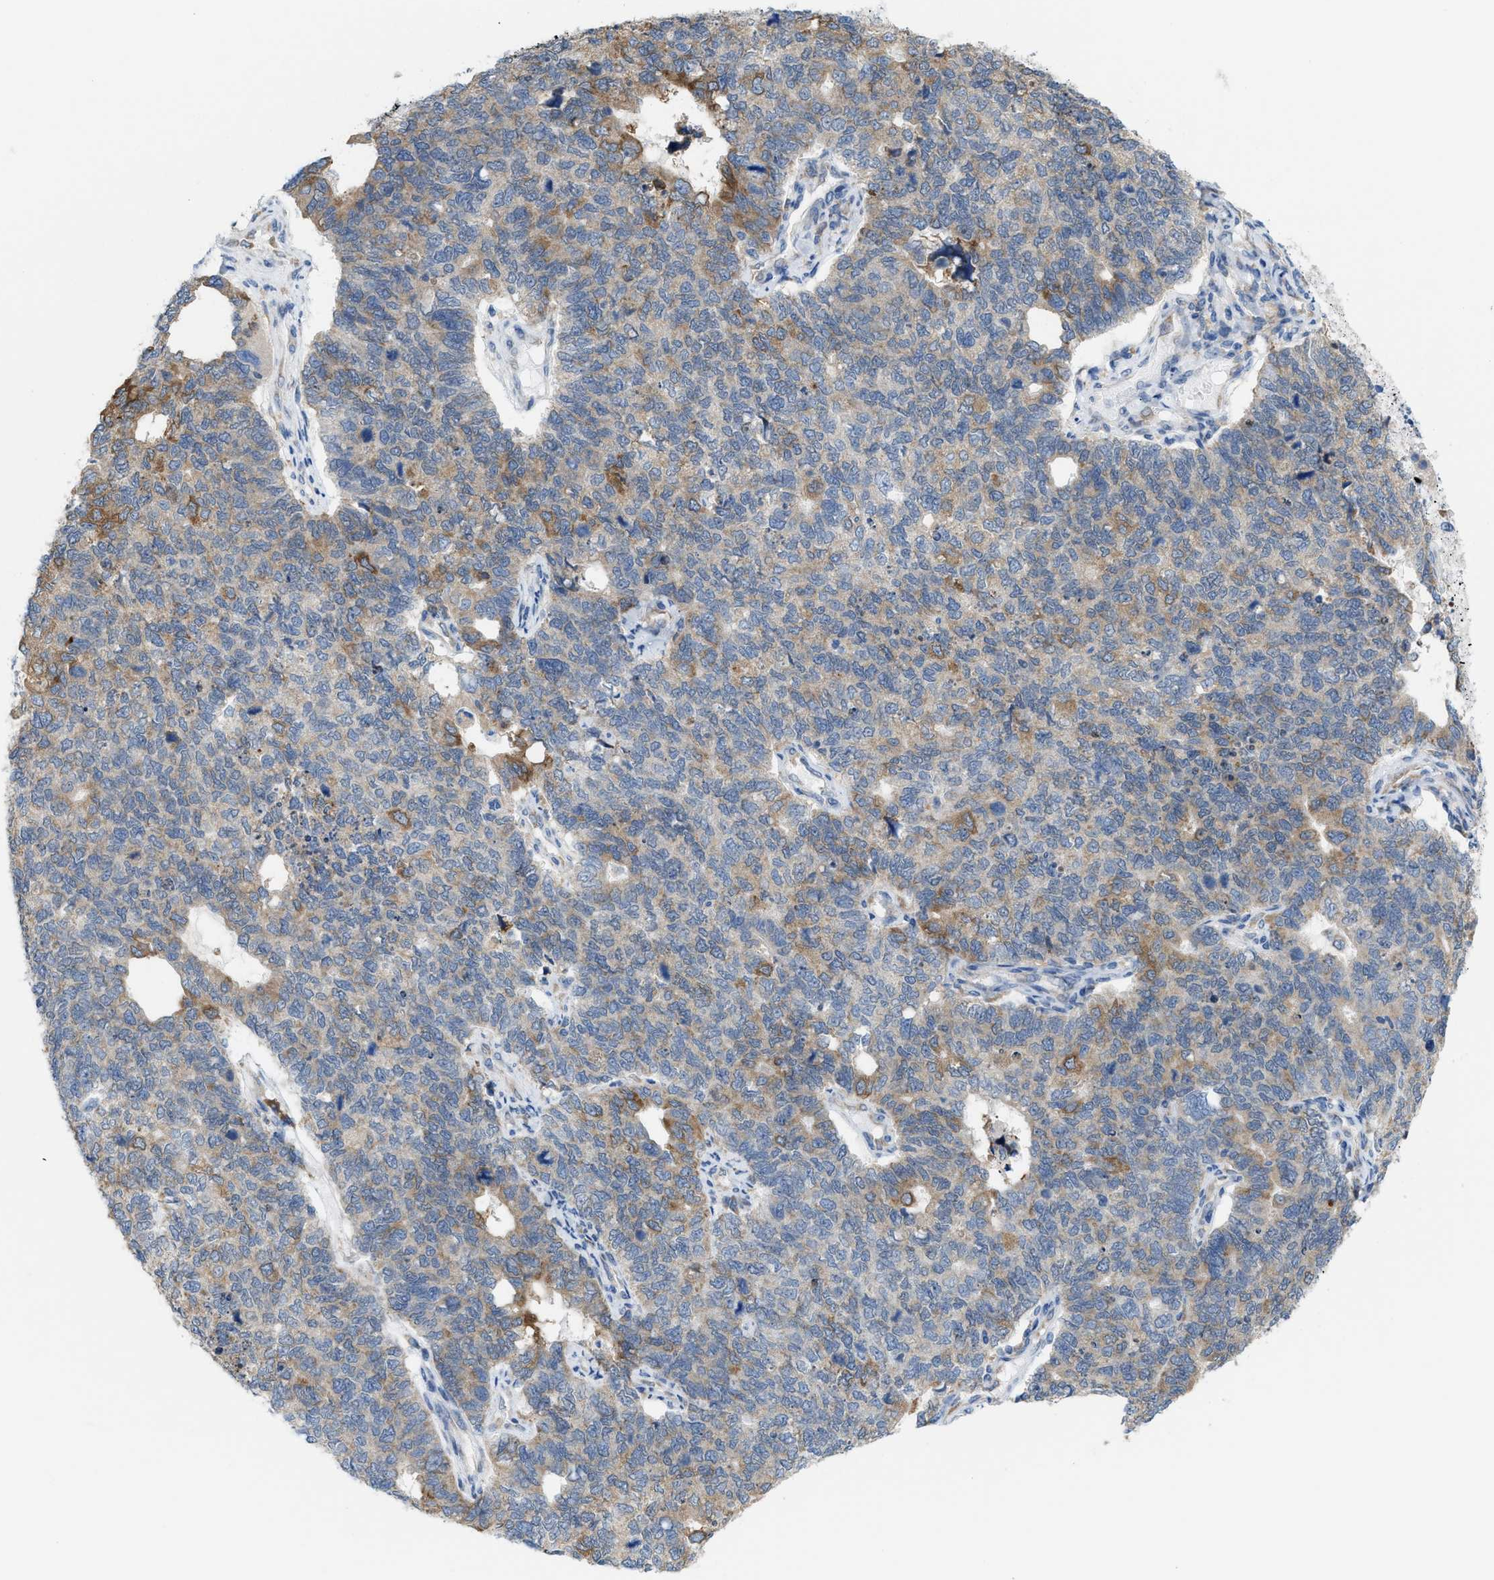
{"staining": {"intensity": "moderate", "quantity": "25%-75%", "location": "cytoplasmic/membranous"}, "tissue": "cervical cancer", "cell_type": "Tumor cells", "image_type": "cancer", "snomed": [{"axis": "morphology", "description": "Squamous cell carcinoma, NOS"}, {"axis": "topography", "description": "Cervix"}], "caption": "Immunohistochemical staining of cervical cancer shows medium levels of moderate cytoplasmic/membranous protein positivity in approximately 25%-75% of tumor cells. The staining was performed using DAB, with brown indicating positive protein expression. Nuclei are stained blue with hematoxylin.", "gene": "KIFC3", "patient": {"sex": "female", "age": 63}}